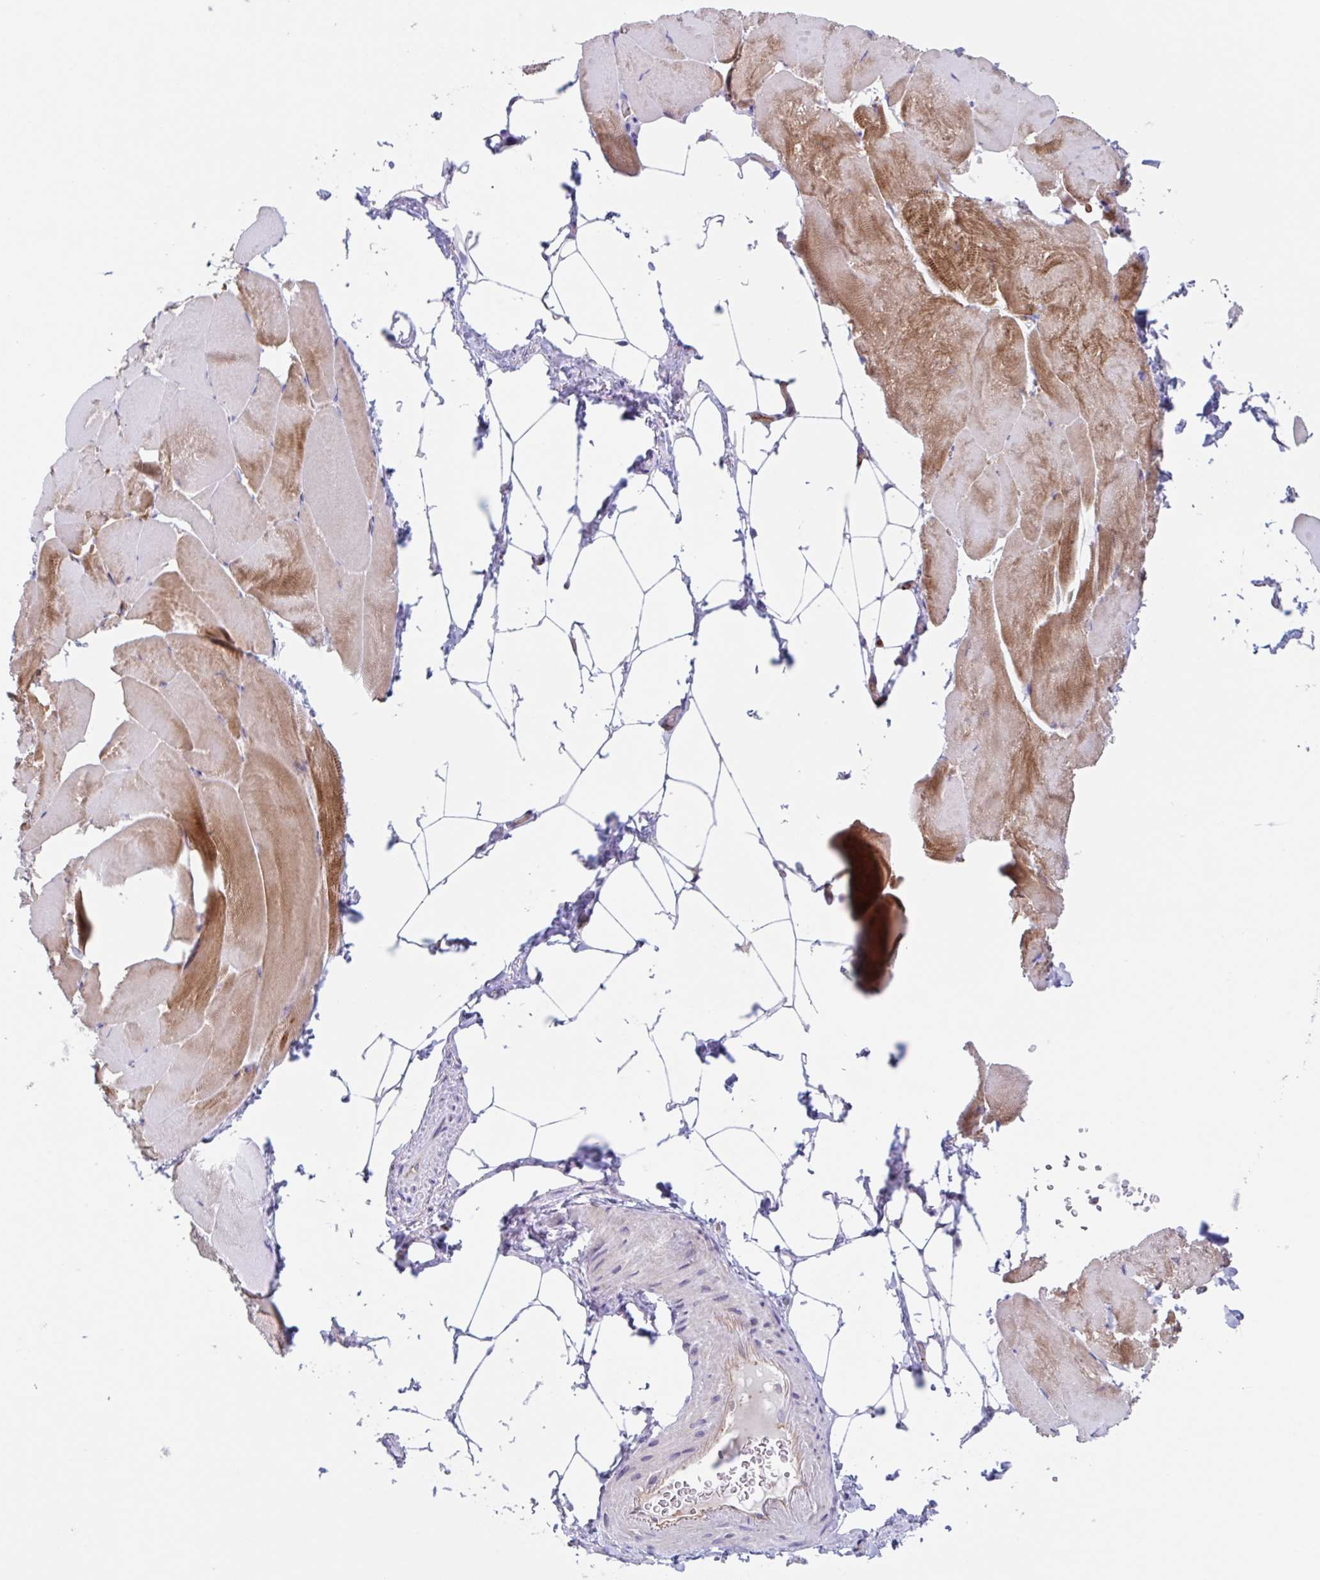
{"staining": {"intensity": "moderate", "quantity": "<25%", "location": "cytoplasmic/membranous"}, "tissue": "skeletal muscle", "cell_type": "Myocytes", "image_type": "normal", "snomed": [{"axis": "morphology", "description": "Normal tissue, NOS"}, {"axis": "topography", "description": "Skeletal muscle"}], "caption": "Immunohistochemical staining of benign skeletal muscle reveals <25% levels of moderate cytoplasmic/membranous protein positivity in about <25% of myocytes.", "gene": "EHD4", "patient": {"sex": "female", "age": 64}}